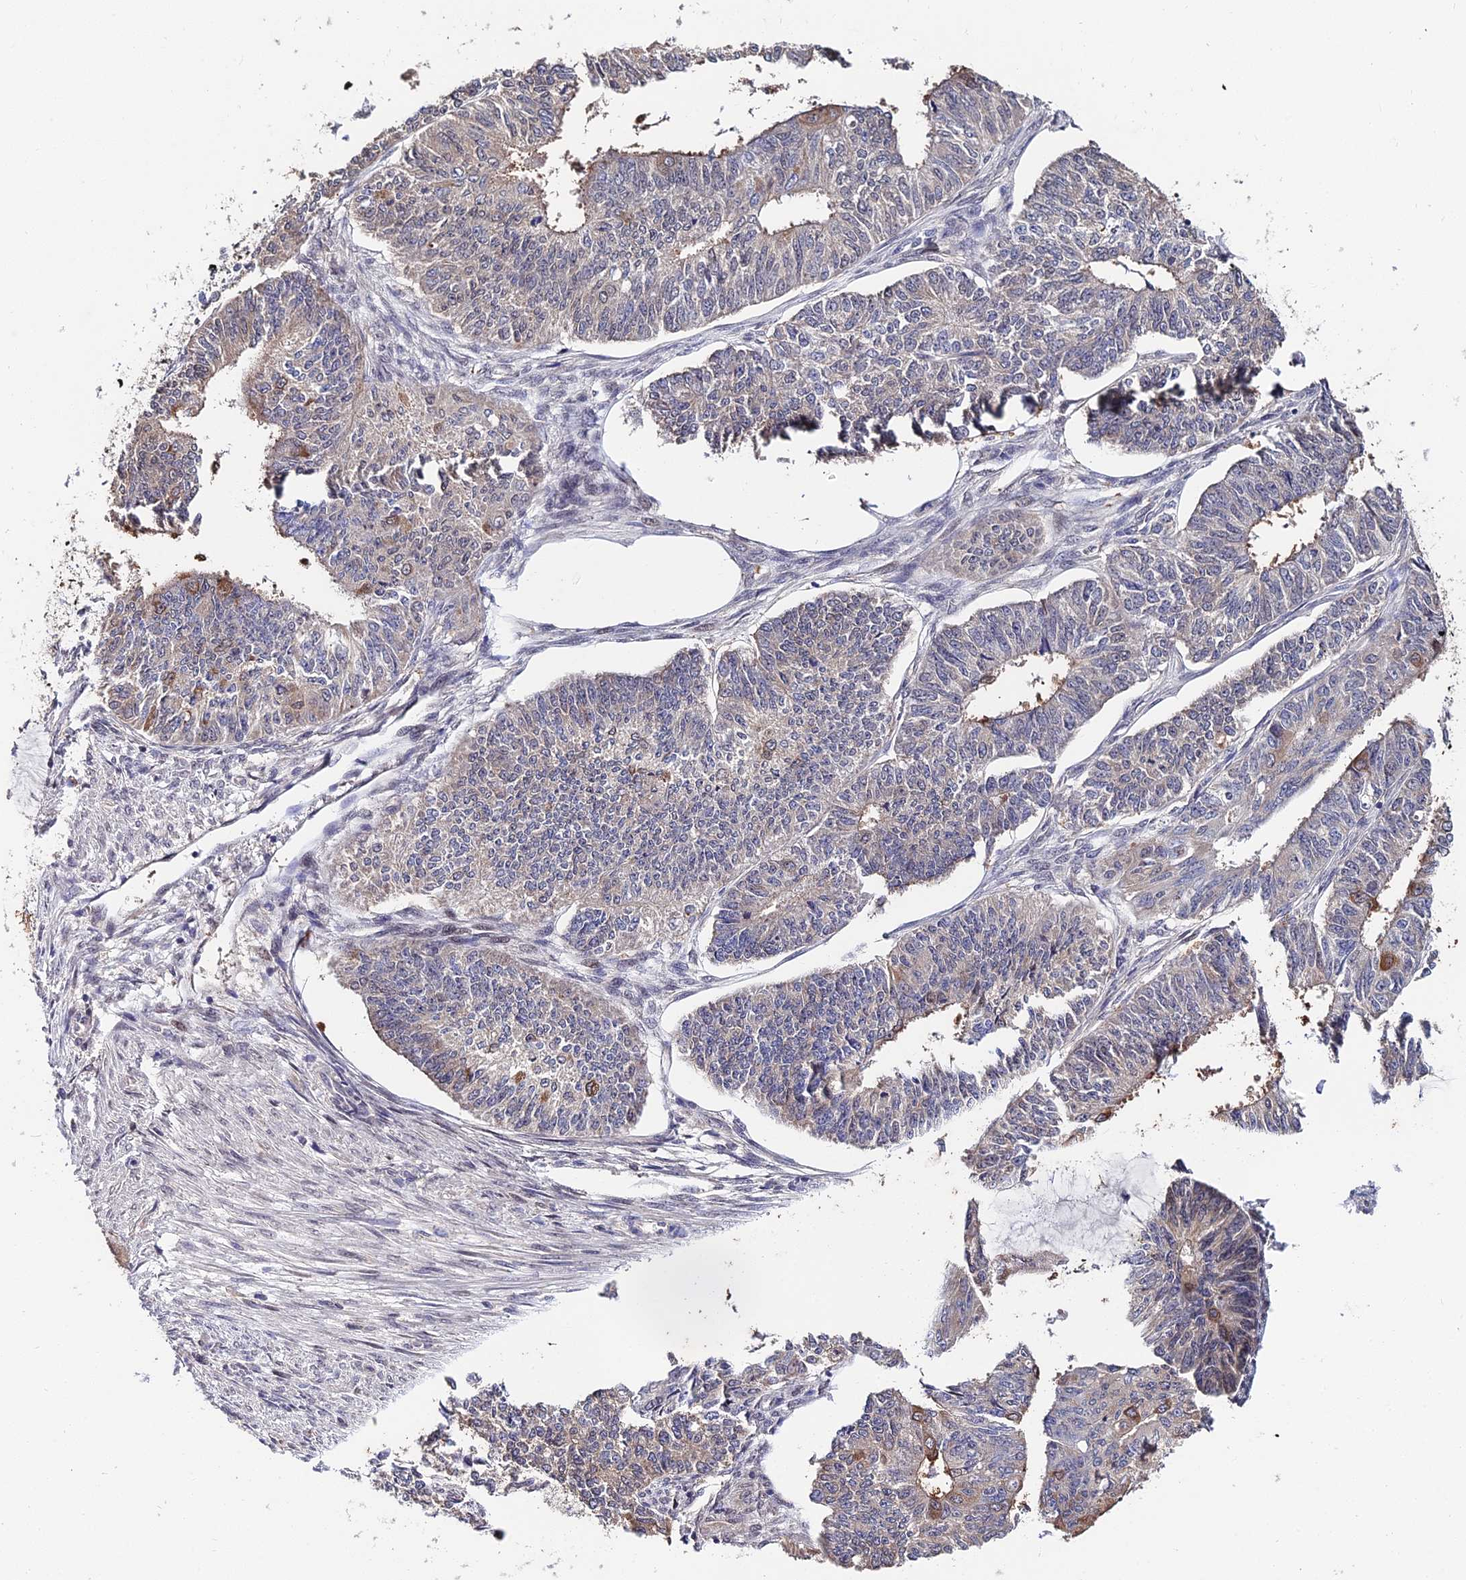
{"staining": {"intensity": "moderate", "quantity": "<25%", "location": "cytoplasmic/membranous"}, "tissue": "endometrial cancer", "cell_type": "Tumor cells", "image_type": "cancer", "snomed": [{"axis": "morphology", "description": "Adenocarcinoma, NOS"}, {"axis": "topography", "description": "Endometrium"}], "caption": "Endometrial adenocarcinoma stained with a protein marker exhibits moderate staining in tumor cells.", "gene": "INPP4A", "patient": {"sex": "female", "age": 32}}